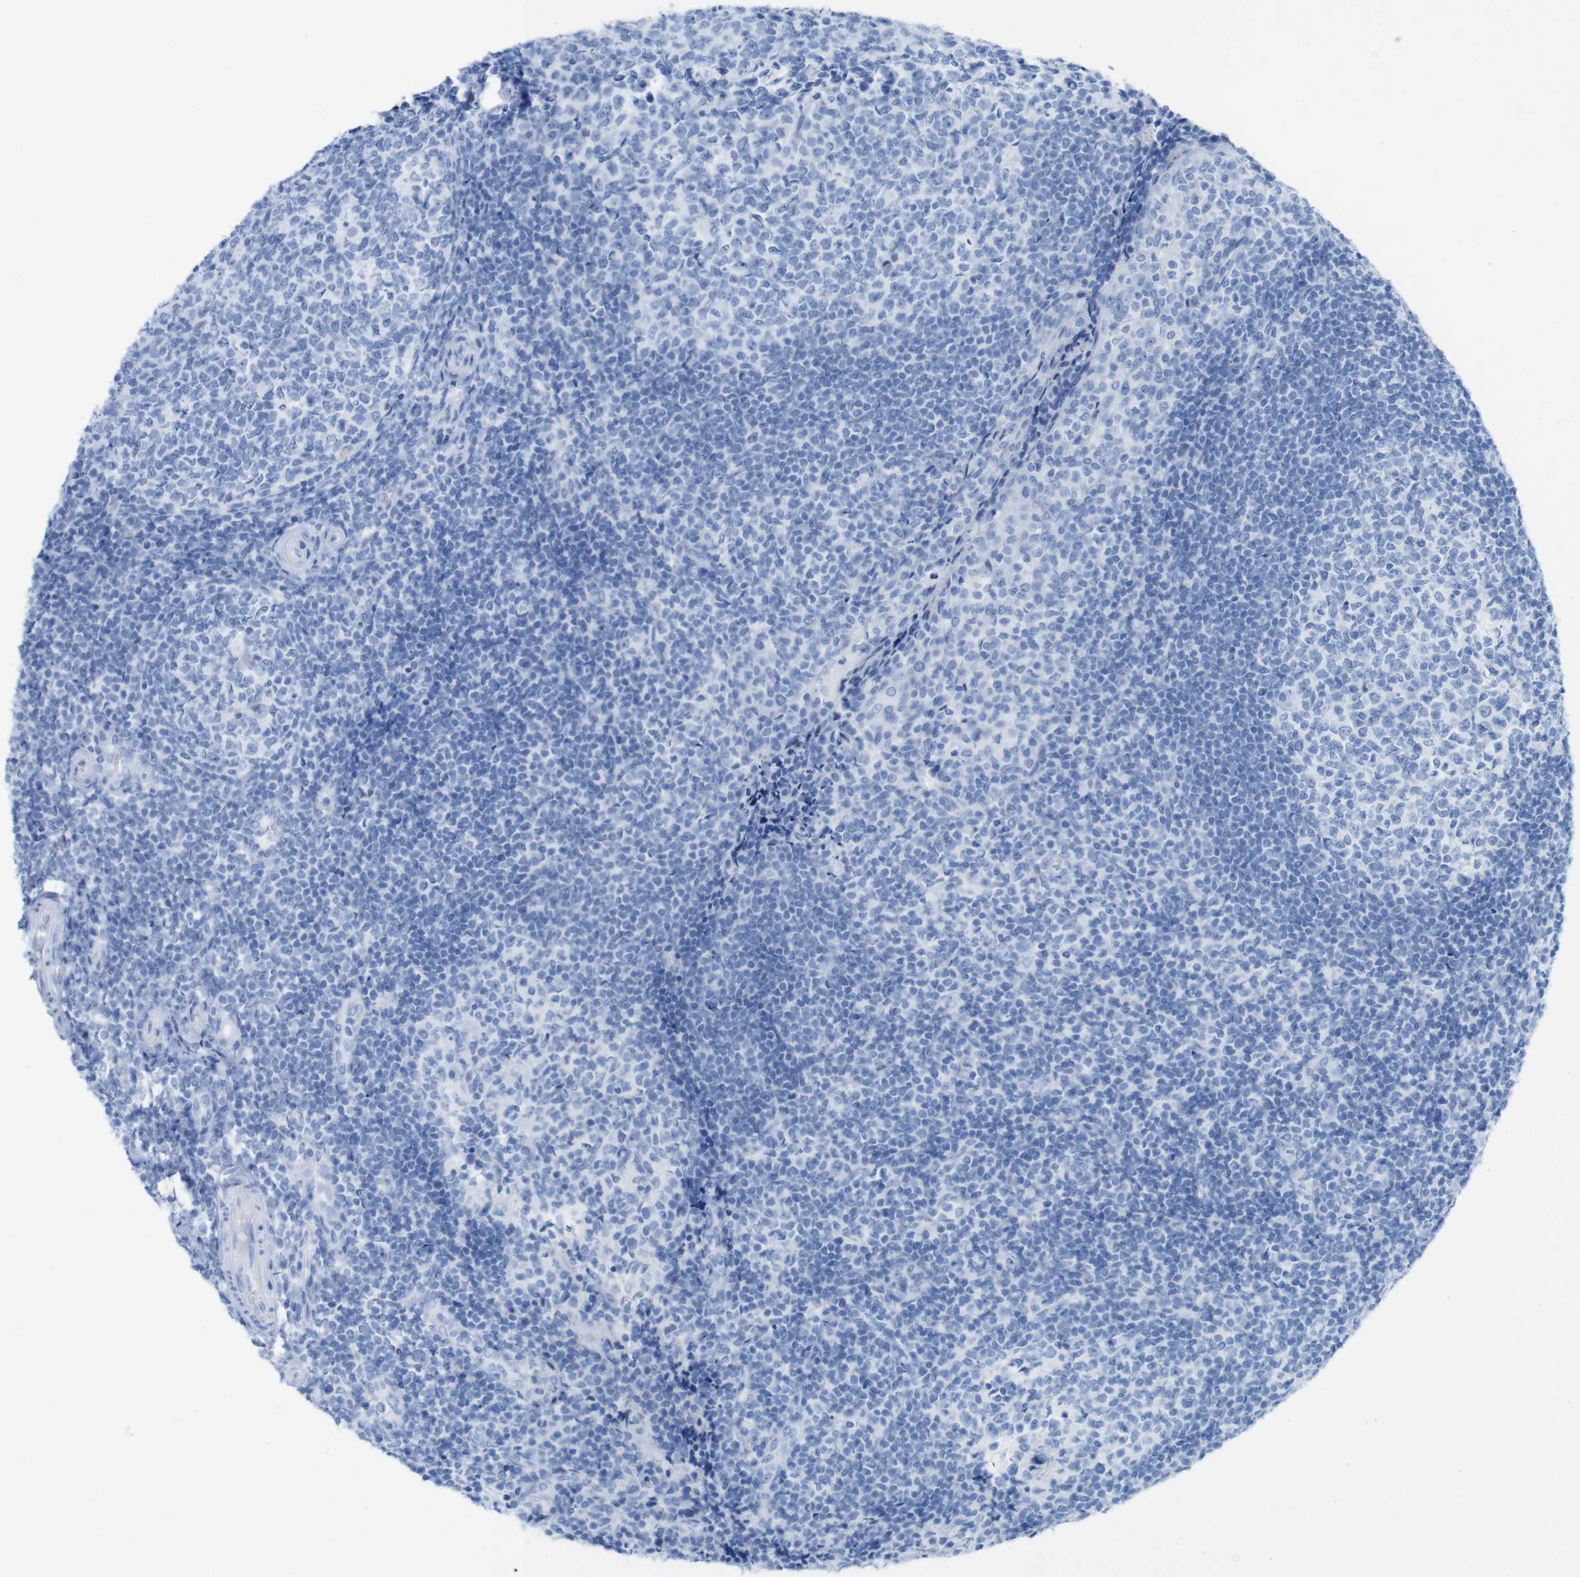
{"staining": {"intensity": "negative", "quantity": "none", "location": "none"}, "tissue": "tonsil", "cell_type": "Germinal center cells", "image_type": "normal", "snomed": [{"axis": "morphology", "description": "Normal tissue, NOS"}, {"axis": "topography", "description": "Tonsil"}], "caption": "An image of tonsil stained for a protein displays no brown staining in germinal center cells.", "gene": "MYH7", "patient": {"sex": "female", "age": 19}}